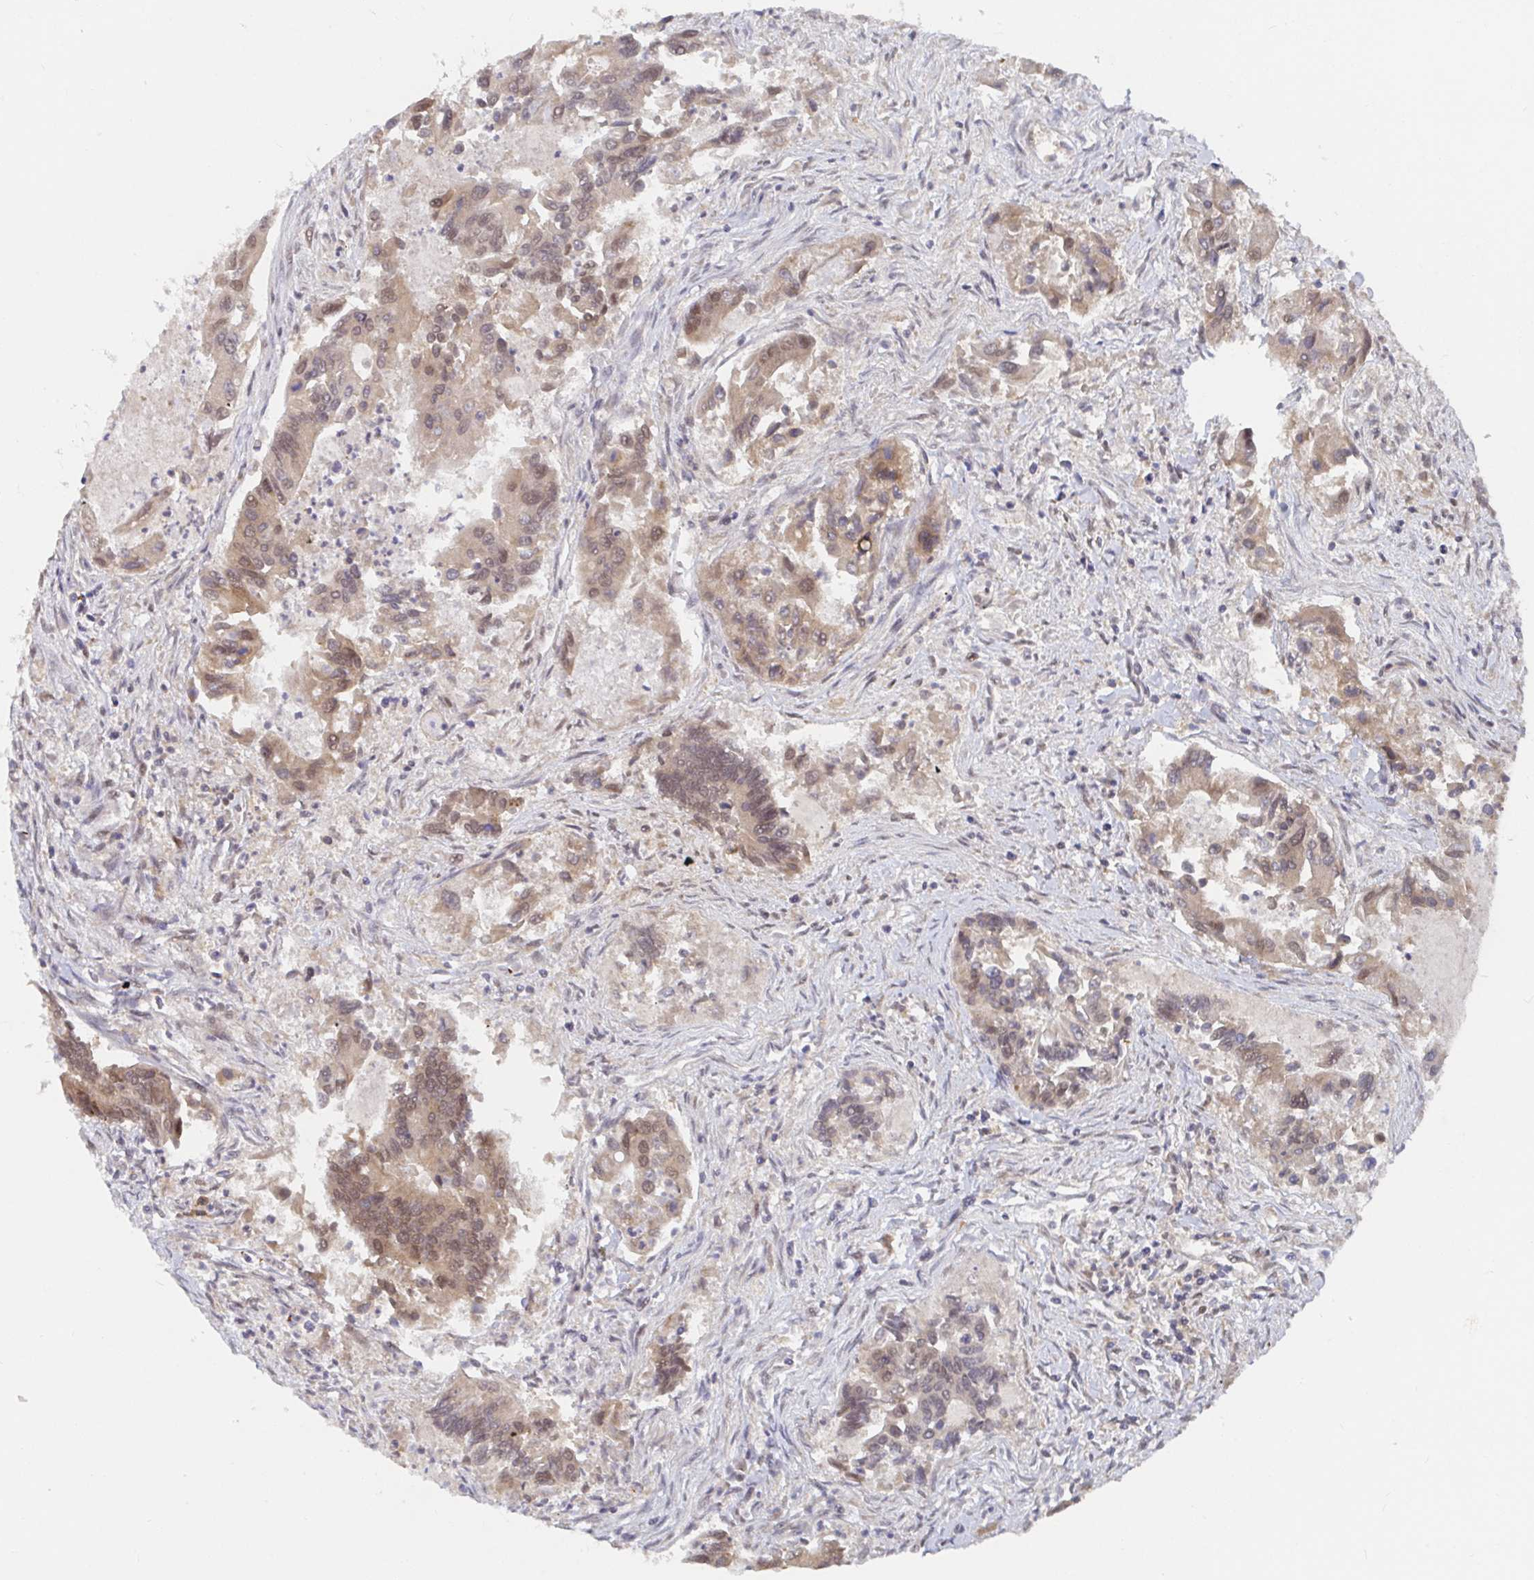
{"staining": {"intensity": "weak", "quantity": ">75%", "location": "cytoplasmic/membranous,nuclear"}, "tissue": "colorectal cancer", "cell_type": "Tumor cells", "image_type": "cancer", "snomed": [{"axis": "morphology", "description": "Adenocarcinoma, NOS"}, {"axis": "topography", "description": "Colon"}], "caption": "Immunohistochemistry (IHC) micrograph of human colorectal adenocarcinoma stained for a protein (brown), which reveals low levels of weak cytoplasmic/membranous and nuclear staining in approximately >75% of tumor cells.", "gene": "ALG1", "patient": {"sex": "female", "age": 67}}